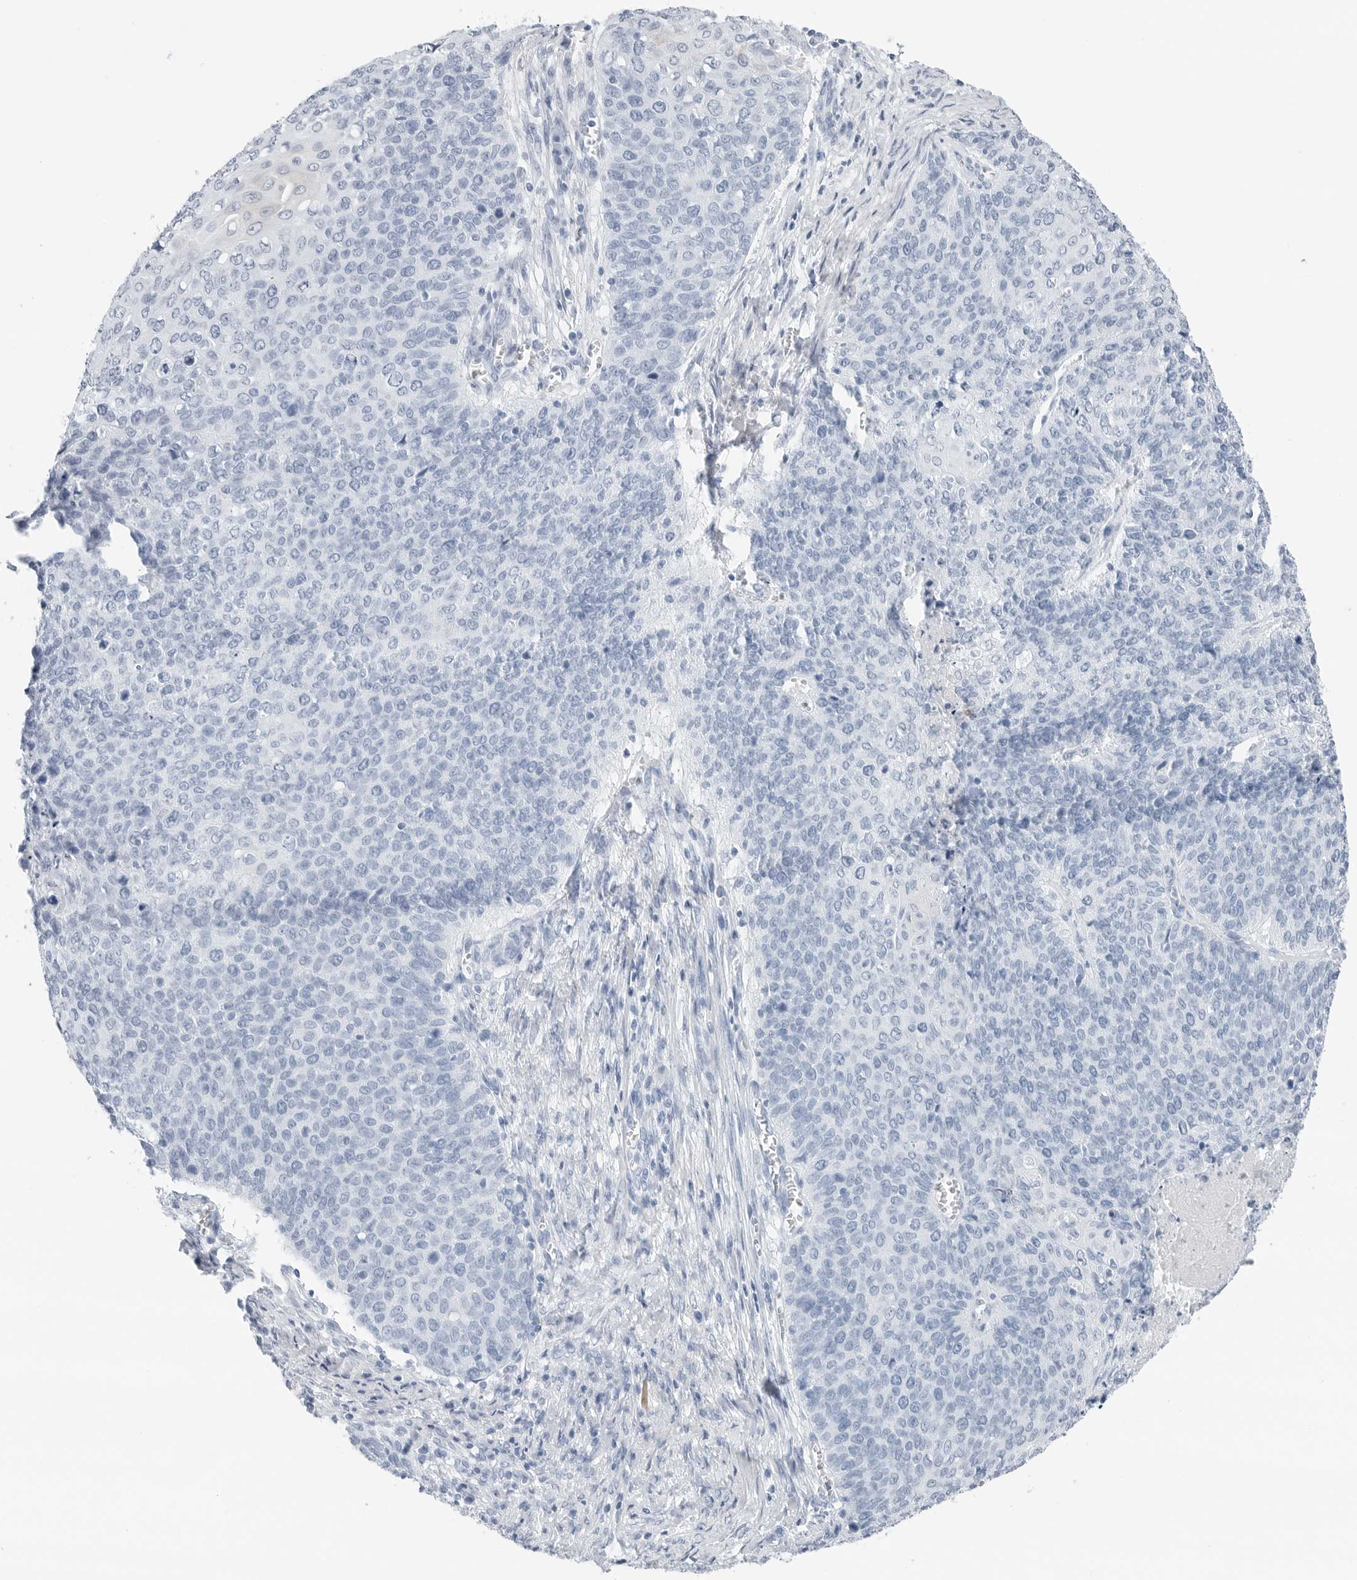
{"staining": {"intensity": "negative", "quantity": "none", "location": "none"}, "tissue": "cervical cancer", "cell_type": "Tumor cells", "image_type": "cancer", "snomed": [{"axis": "morphology", "description": "Squamous cell carcinoma, NOS"}, {"axis": "topography", "description": "Cervix"}], "caption": "There is no significant expression in tumor cells of cervical cancer (squamous cell carcinoma).", "gene": "SLPI", "patient": {"sex": "female", "age": 39}}